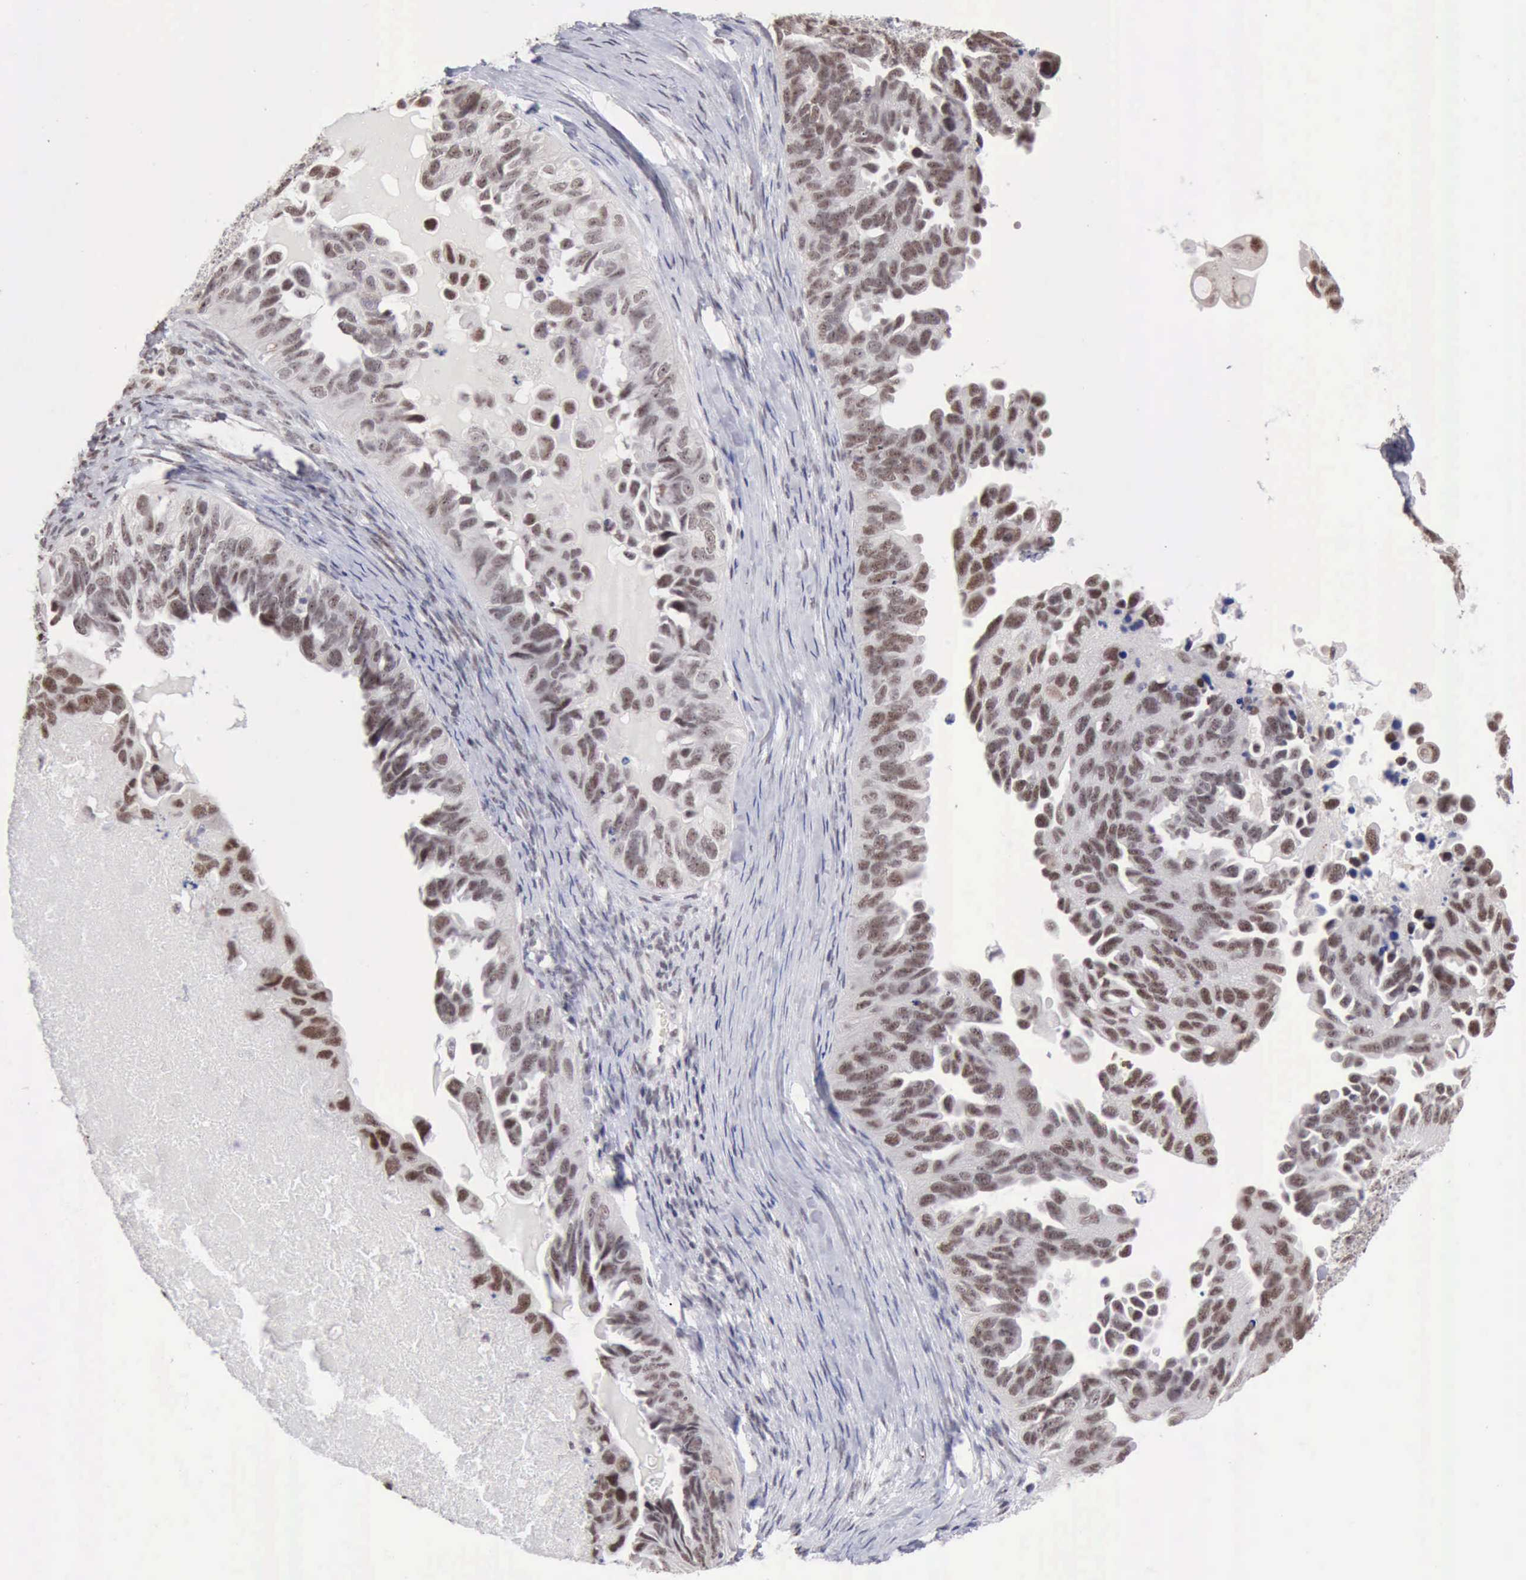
{"staining": {"intensity": "weak", "quantity": ">75%", "location": "nuclear"}, "tissue": "ovarian cancer", "cell_type": "Tumor cells", "image_type": "cancer", "snomed": [{"axis": "morphology", "description": "Cystadenocarcinoma, serous, NOS"}, {"axis": "topography", "description": "Ovary"}], "caption": "Immunohistochemical staining of ovarian serous cystadenocarcinoma demonstrates weak nuclear protein expression in approximately >75% of tumor cells.", "gene": "TAF1", "patient": {"sex": "female", "age": 82}}